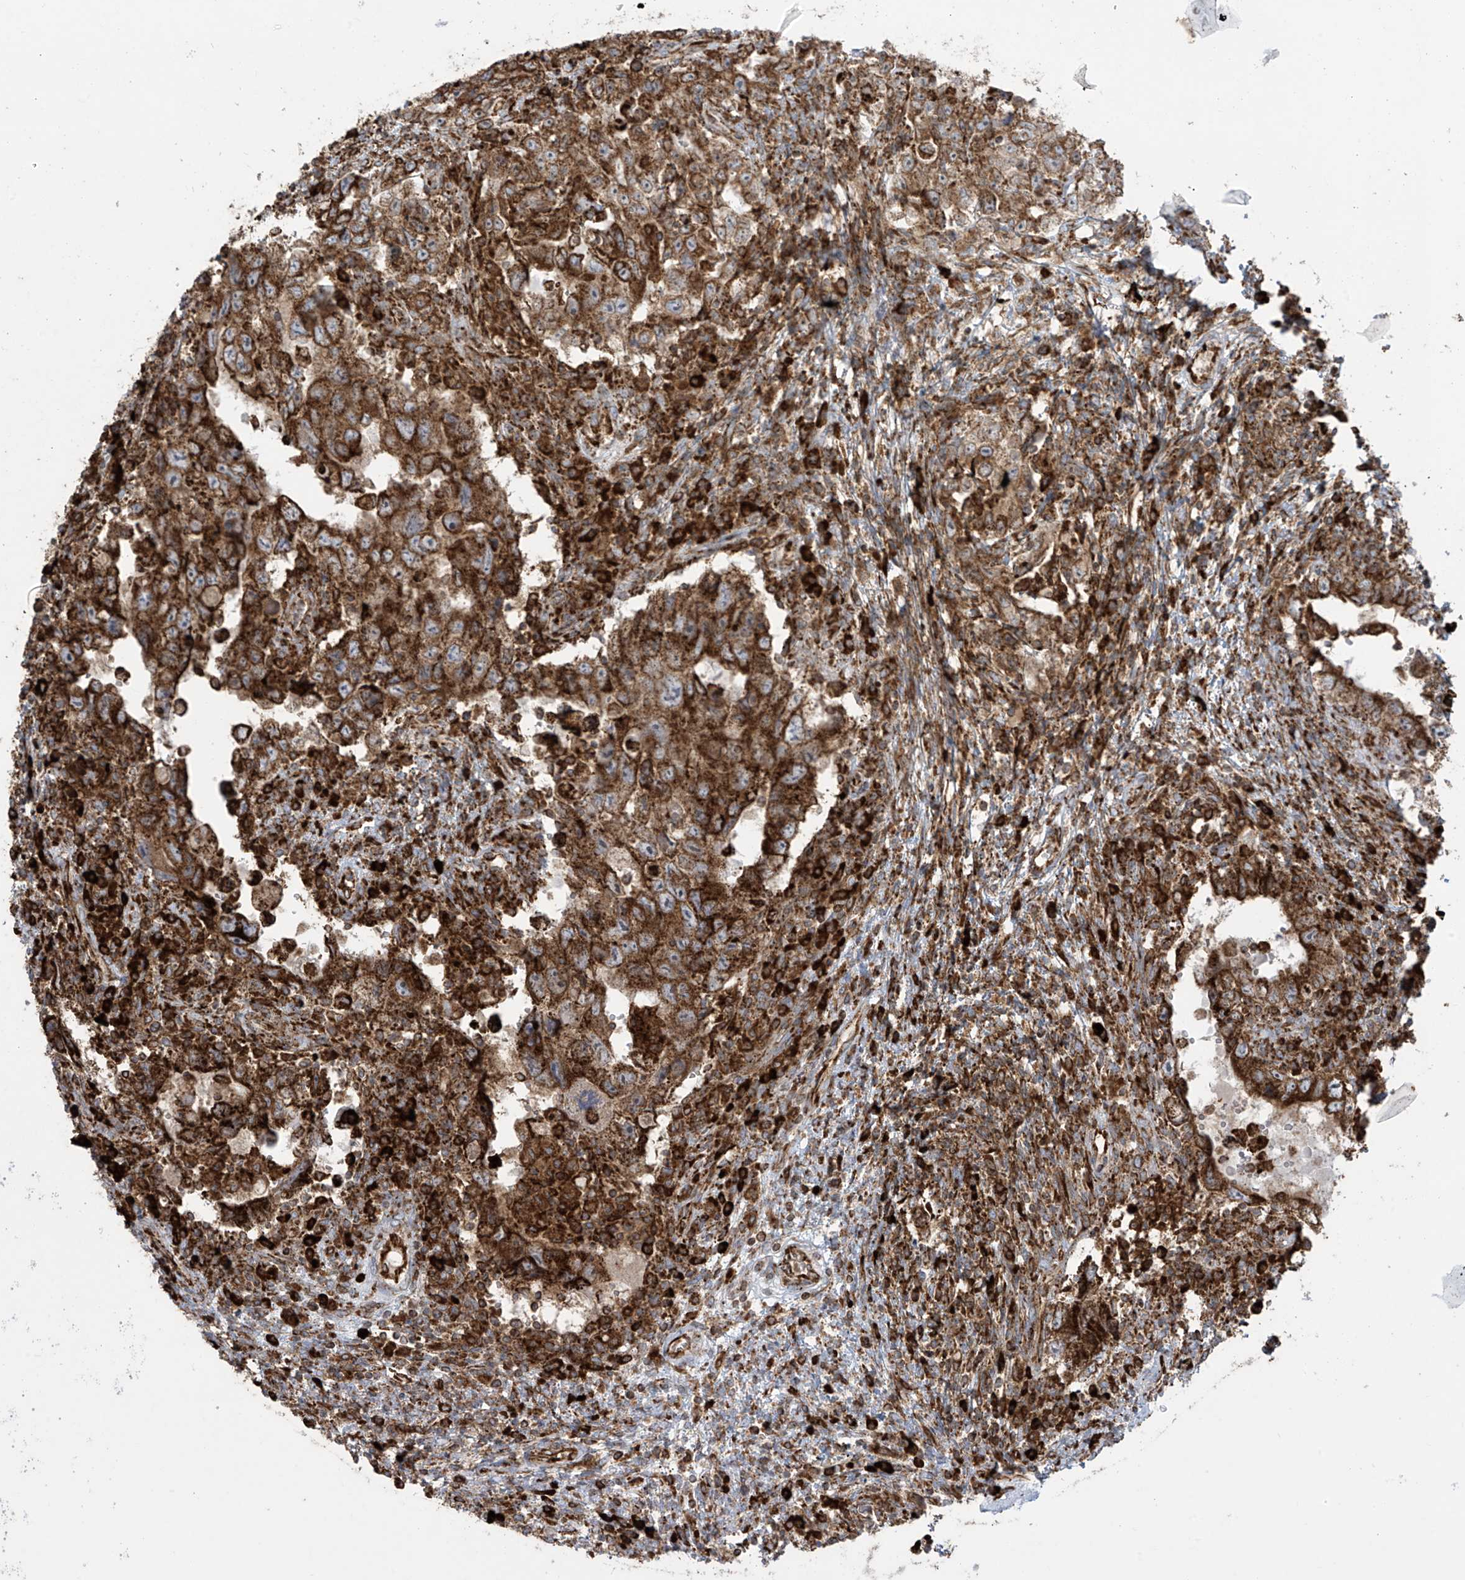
{"staining": {"intensity": "strong", "quantity": ">75%", "location": "cytoplasmic/membranous"}, "tissue": "testis cancer", "cell_type": "Tumor cells", "image_type": "cancer", "snomed": [{"axis": "morphology", "description": "Carcinoma, Embryonal, NOS"}, {"axis": "topography", "description": "Testis"}], "caption": "Tumor cells reveal high levels of strong cytoplasmic/membranous positivity in about >75% of cells in human testis cancer (embryonal carcinoma).", "gene": "MX1", "patient": {"sex": "male", "age": 26}}